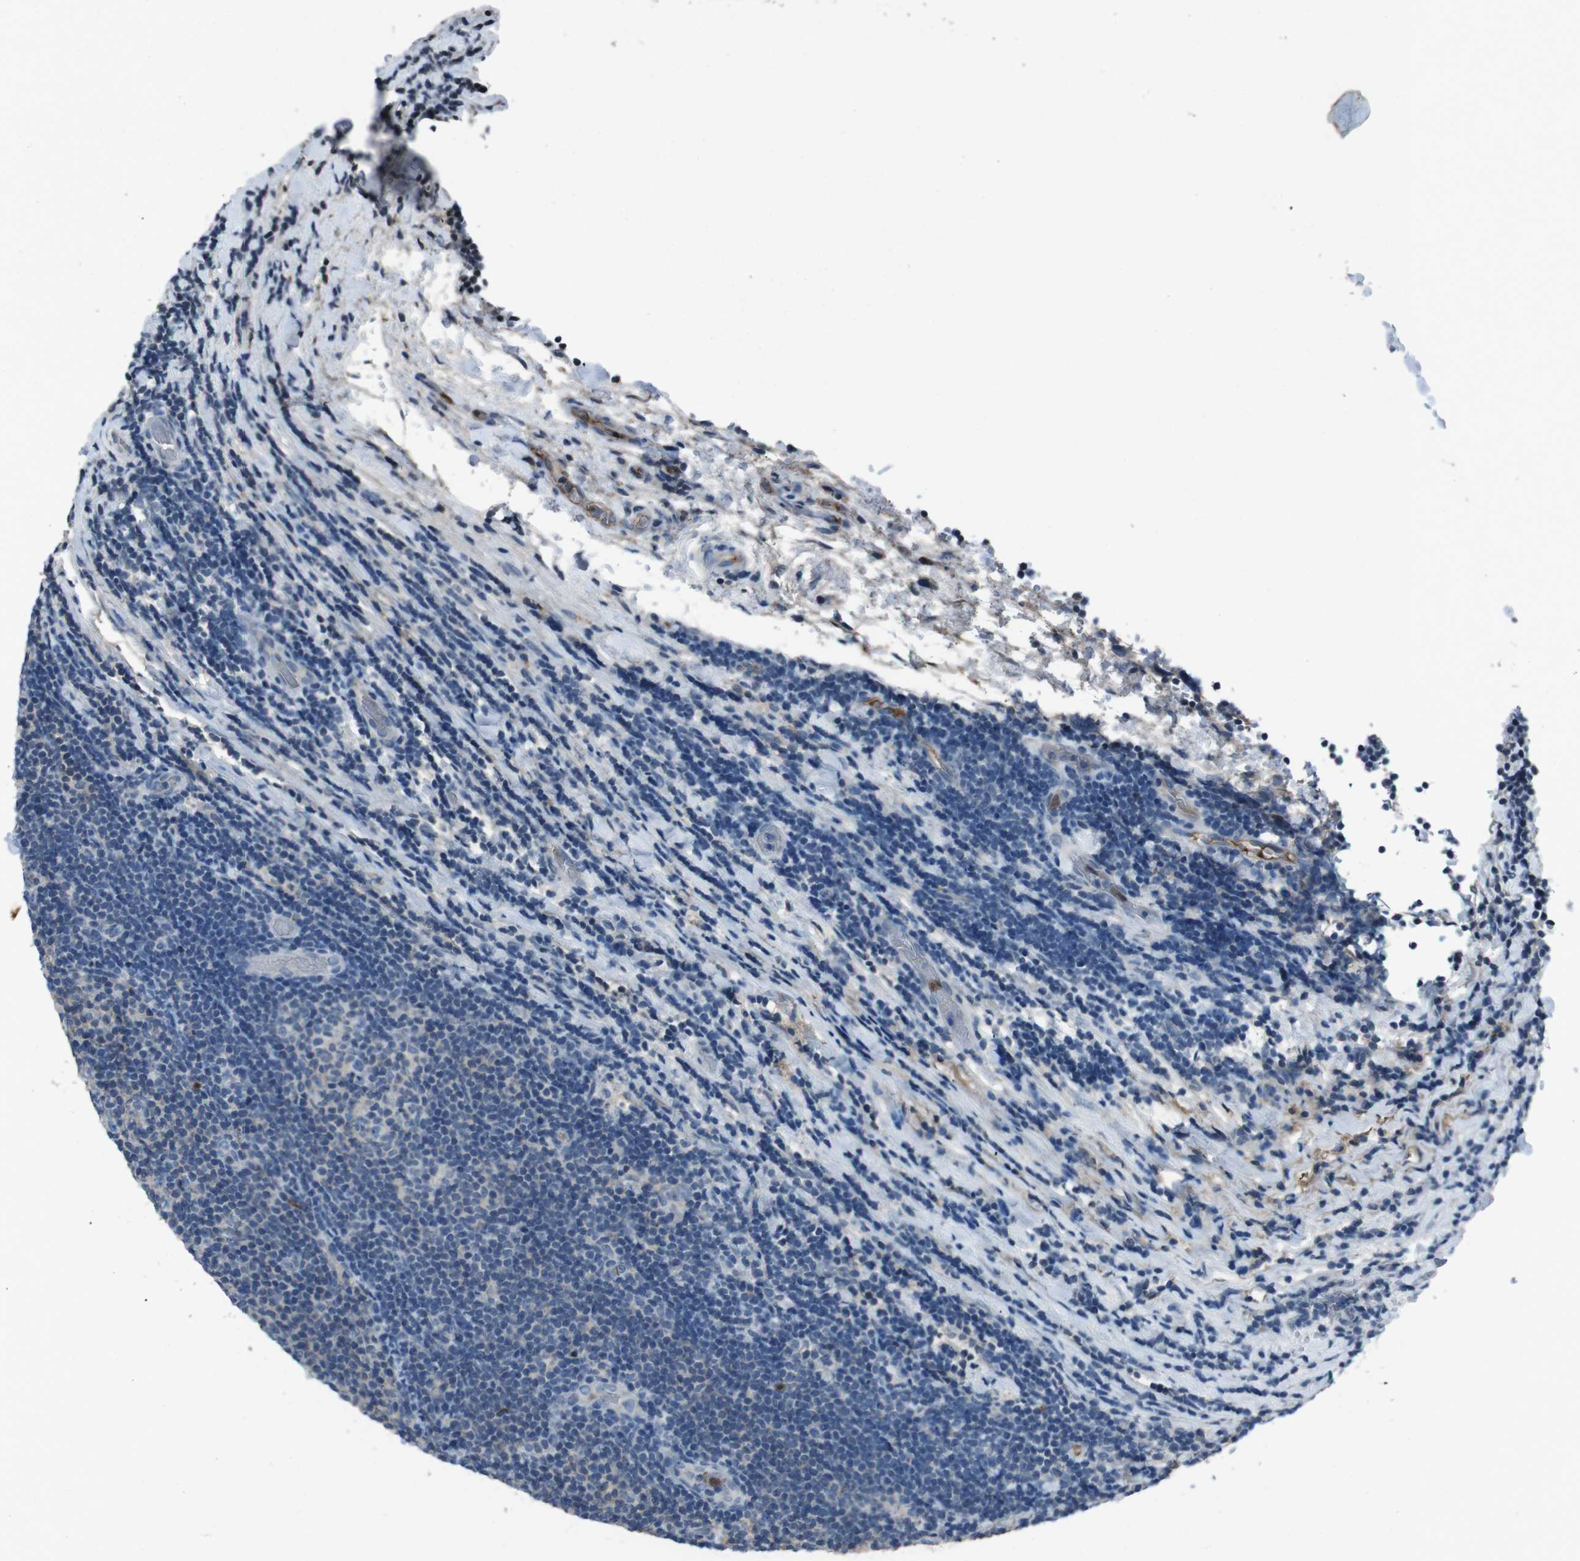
{"staining": {"intensity": "negative", "quantity": "none", "location": "none"}, "tissue": "lymphoma", "cell_type": "Tumor cells", "image_type": "cancer", "snomed": [{"axis": "morphology", "description": "Malignant lymphoma, non-Hodgkin's type, Low grade"}, {"axis": "topography", "description": "Lymph node"}], "caption": "This is an immunohistochemistry image of low-grade malignant lymphoma, non-Hodgkin's type. There is no expression in tumor cells.", "gene": "UGT1A6", "patient": {"sex": "male", "age": 83}}